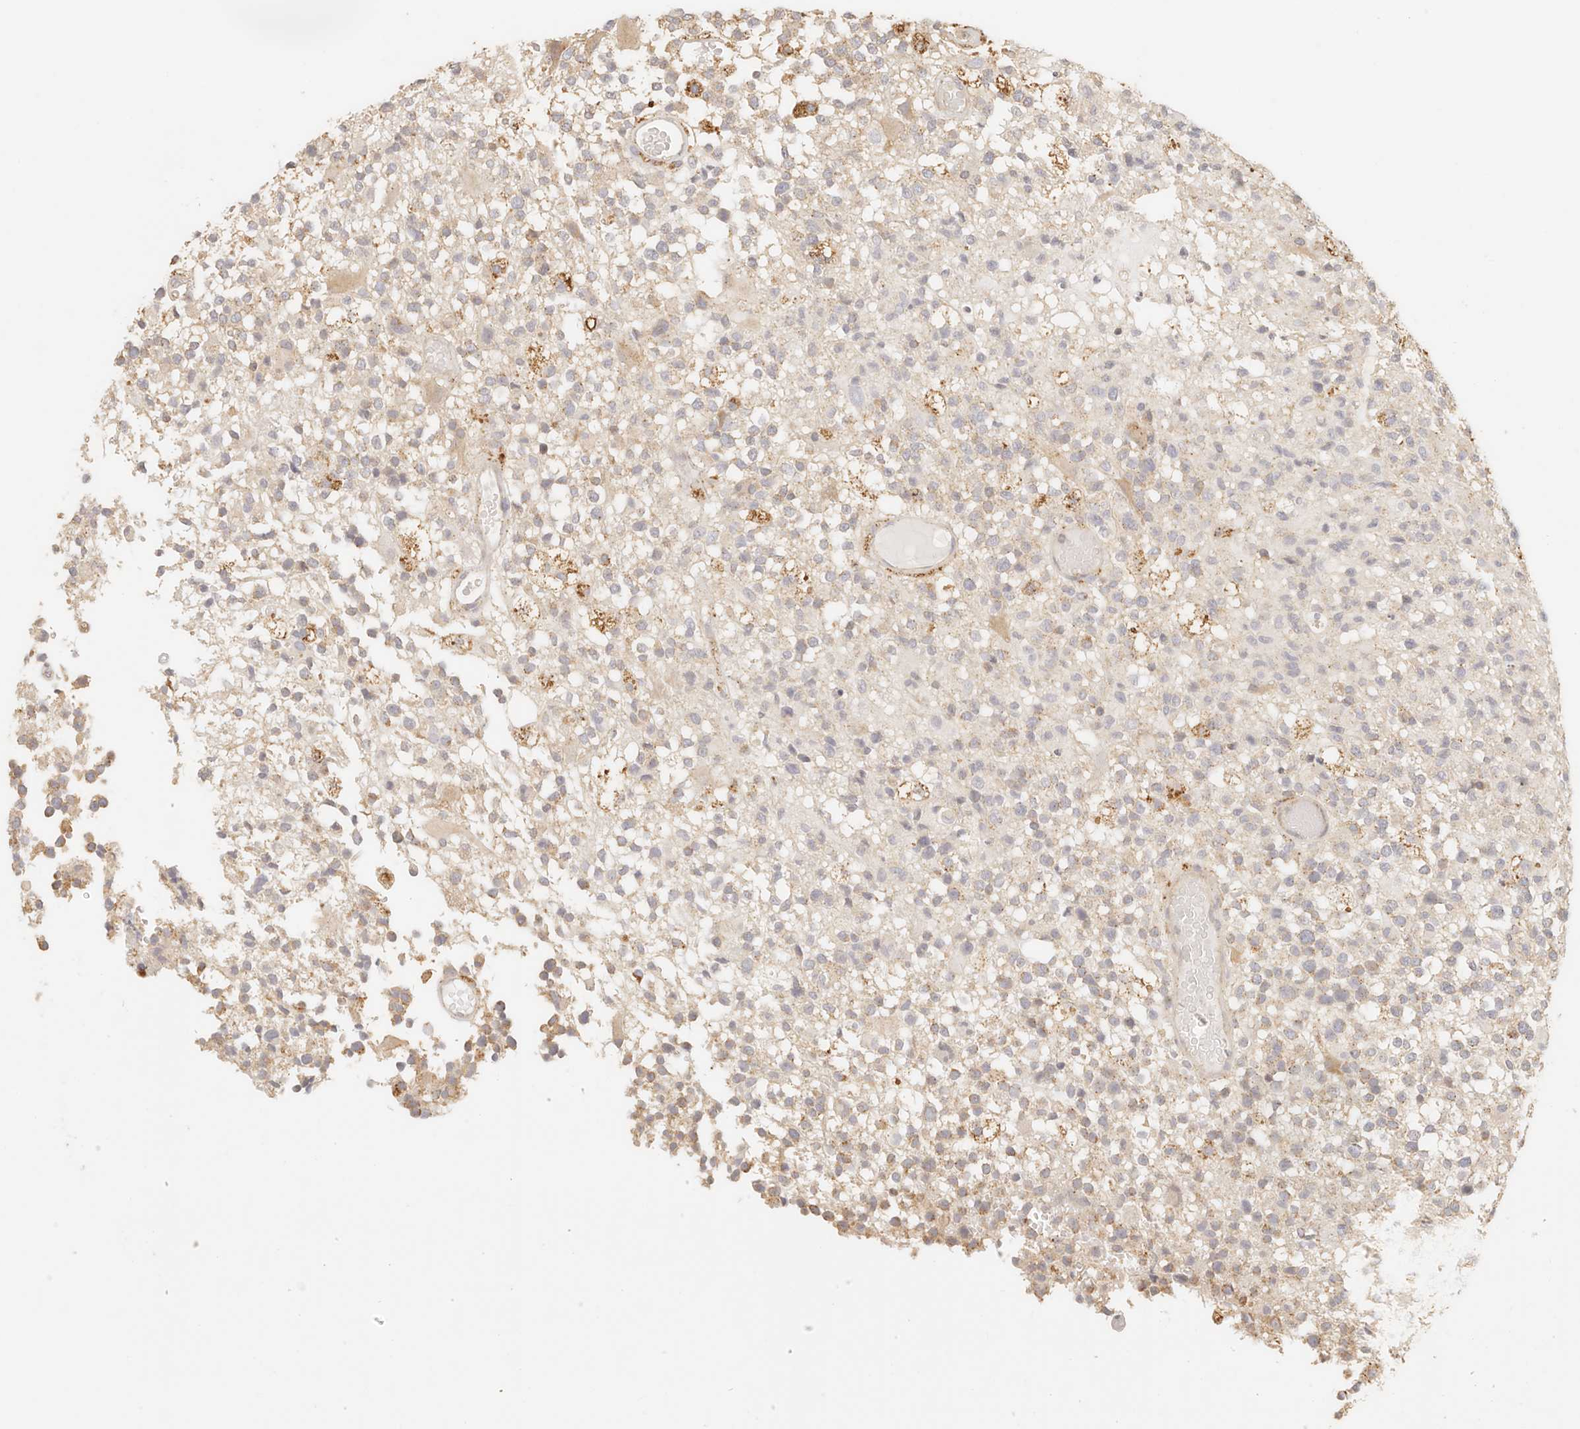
{"staining": {"intensity": "weak", "quantity": "25%-75%", "location": "cytoplasmic/membranous"}, "tissue": "glioma", "cell_type": "Tumor cells", "image_type": "cancer", "snomed": [{"axis": "morphology", "description": "Glioma, malignant, High grade"}, {"axis": "morphology", "description": "Glioblastoma, NOS"}, {"axis": "topography", "description": "Brain"}], "caption": "Brown immunohistochemical staining in glioblastoma reveals weak cytoplasmic/membranous expression in about 25%-75% of tumor cells.", "gene": "CNMD", "patient": {"sex": "male", "age": 60}}